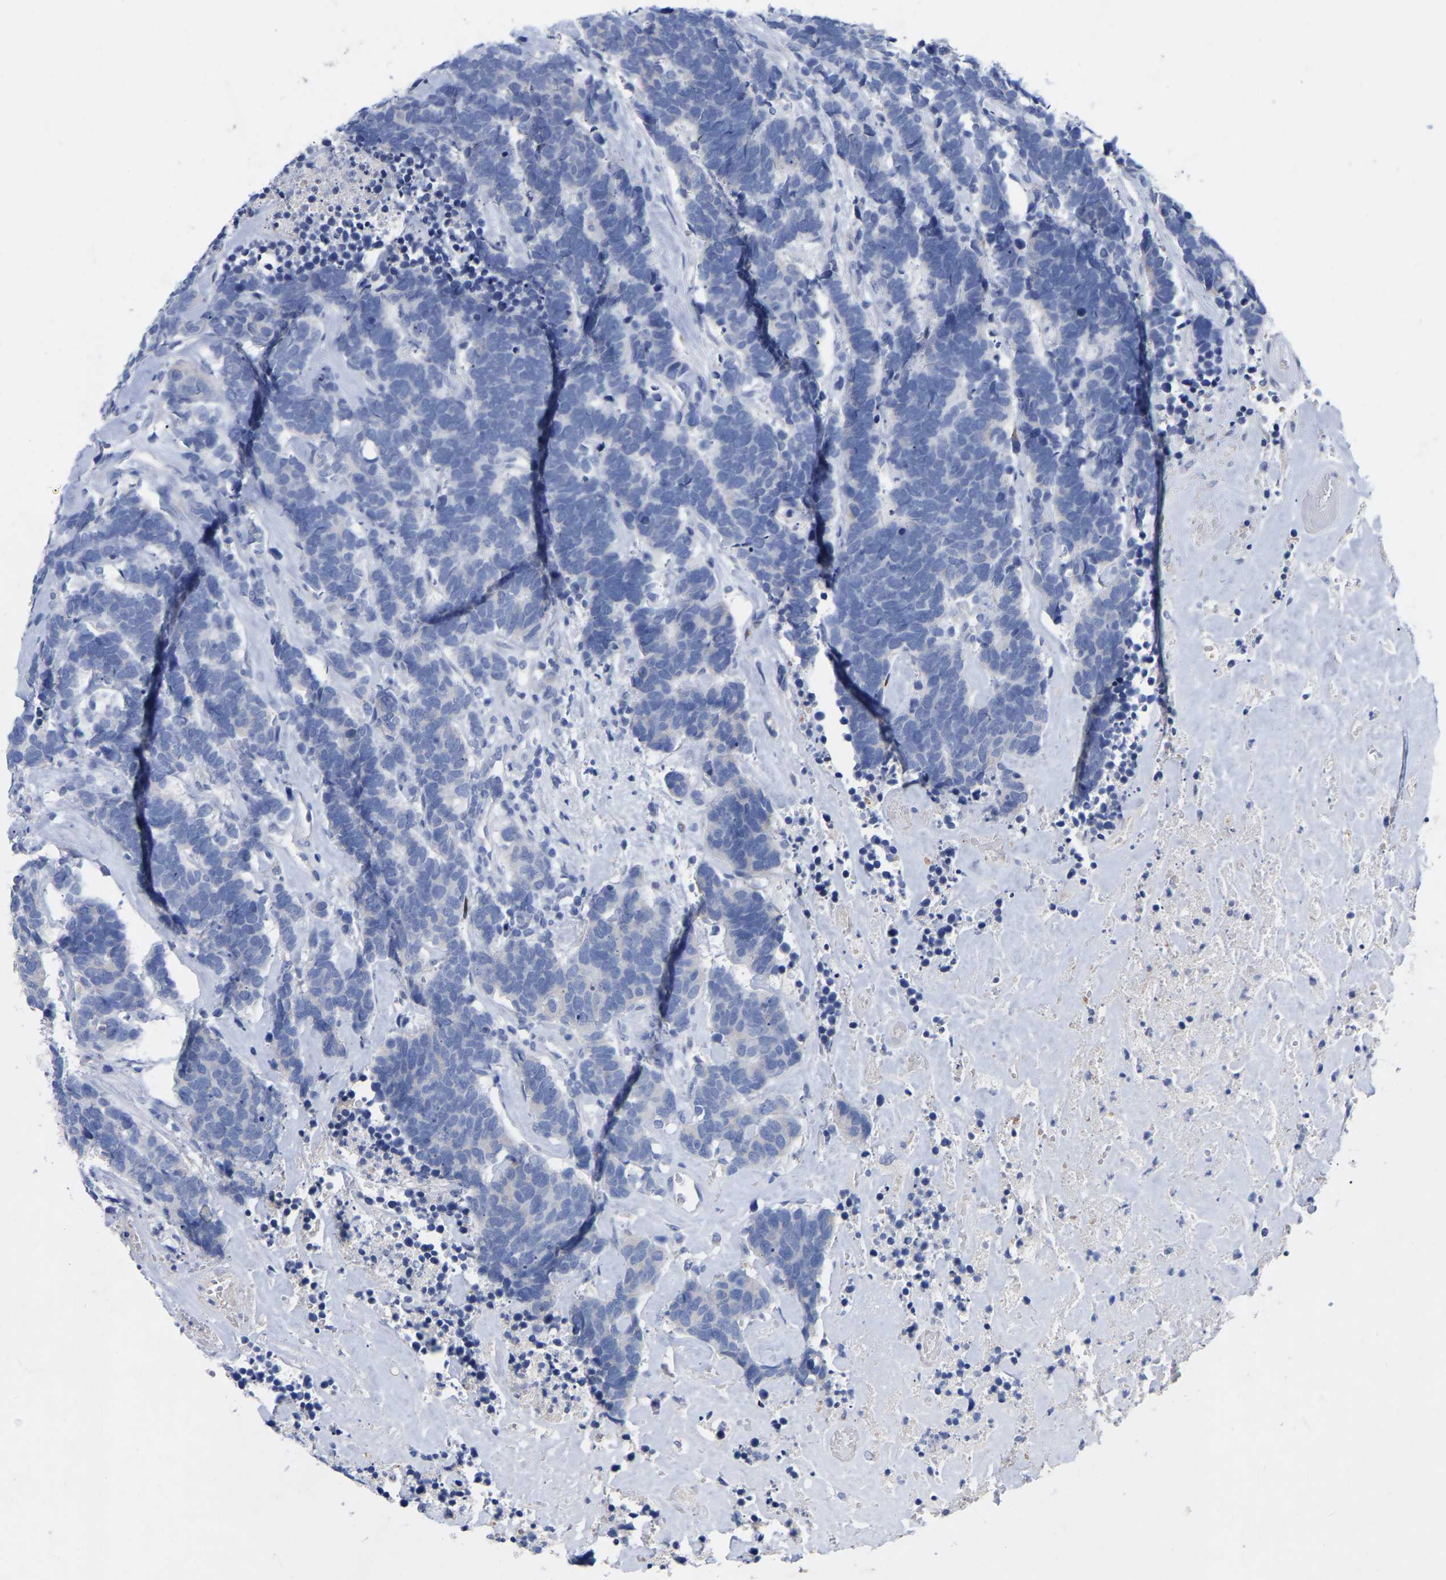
{"staining": {"intensity": "negative", "quantity": "none", "location": "none"}, "tissue": "carcinoid", "cell_type": "Tumor cells", "image_type": "cancer", "snomed": [{"axis": "morphology", "description": "Carcinoma, NOS"}, {"axis": "morphology", "description": "Carcinoid, malignant, NOS"}, {"axis": "topography", "description": "Urinary bladder"}], "caption": "Immunohistochemistry (IHC) of carcinoid reveals no expression in tumor cells.", "gene": "STRIP2", "patient": {"sex": "male", "age": 57}}